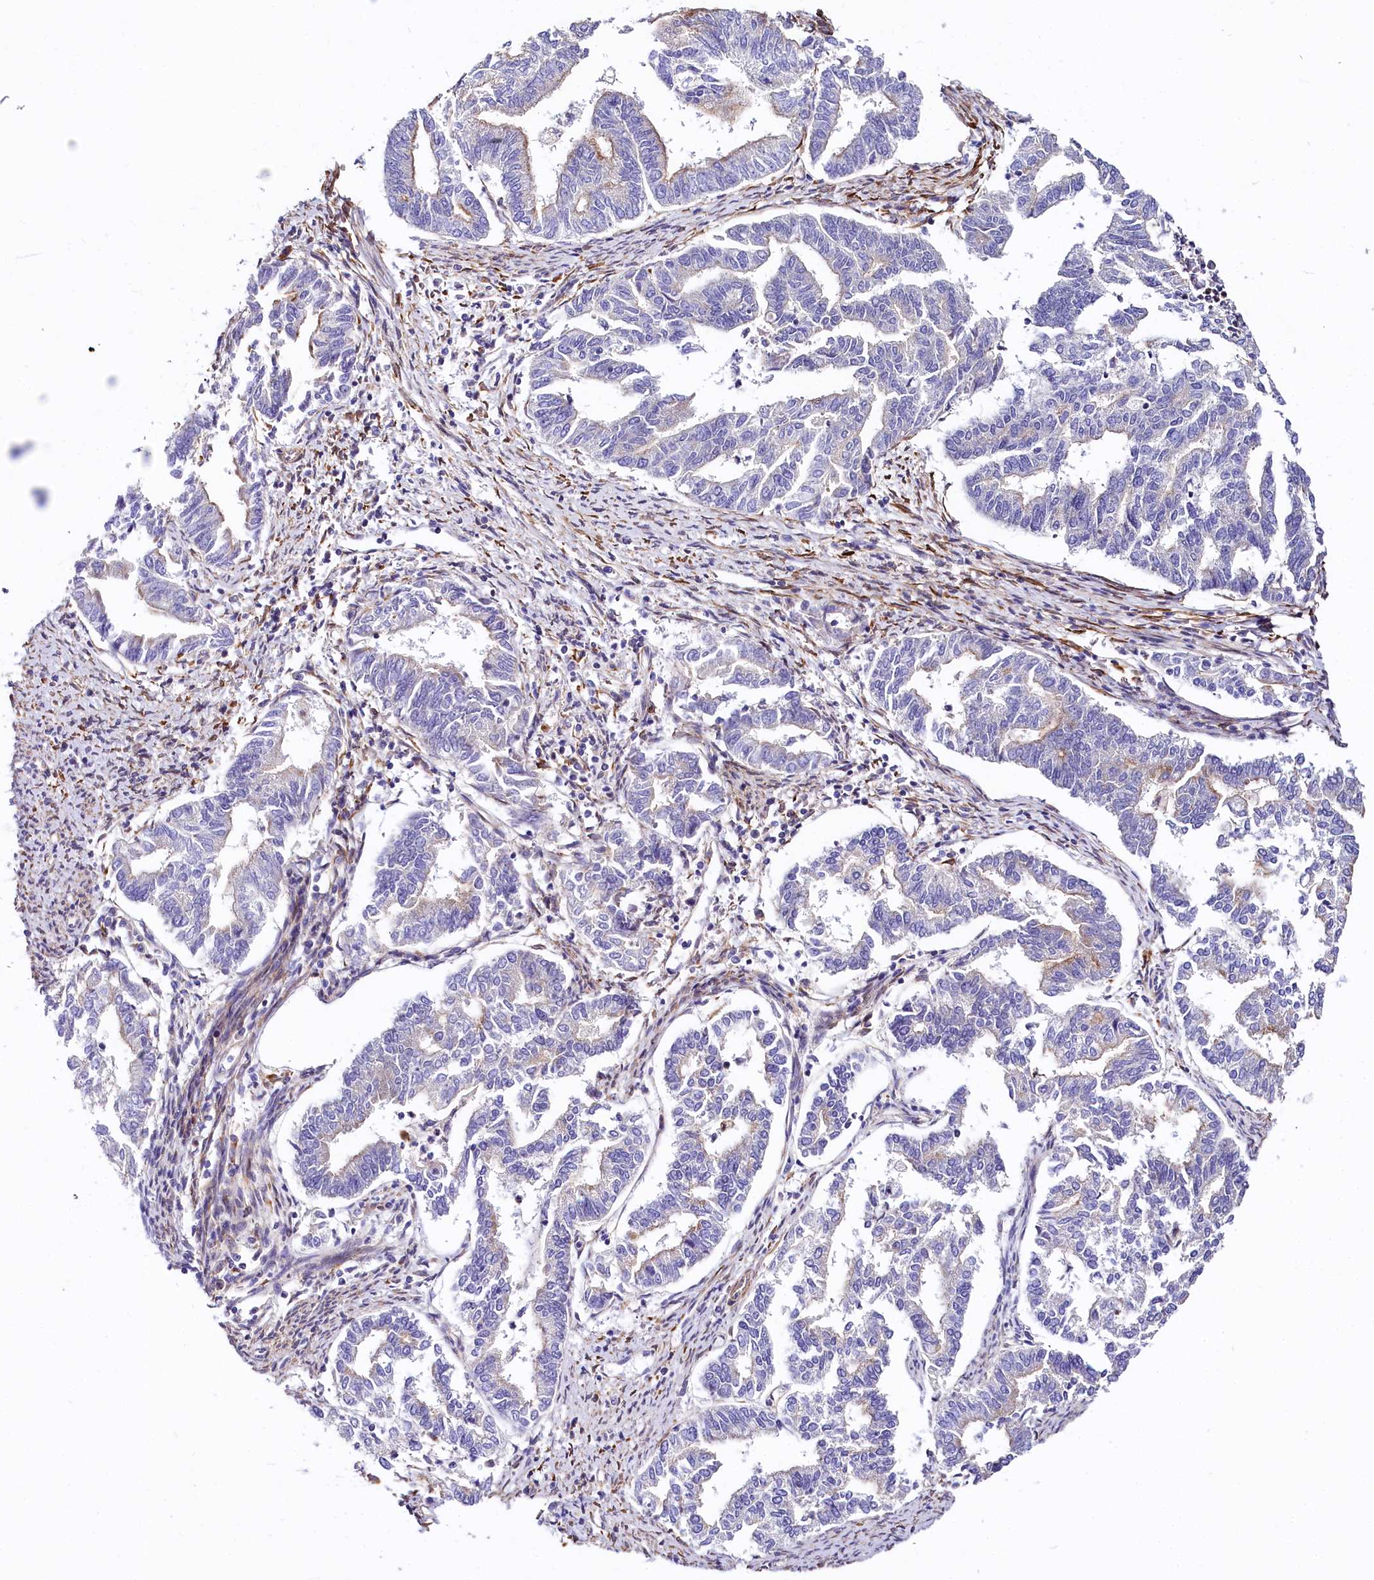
{"staining": {"intensity": "negative", "quantity": "none", "location": "none"}, "tissue": "endometrial cancer", "cell_type": "Tumor cells", "image_type": "cancer", "snomed": [{"axis": "morphology", "description": "Adenocarcinoma, NOS"}, {"axis": "topography", "description": "Endometrium"}], "caption": "IHC of endometrial adenocarcinoma shows no staining in tumor cells. (DAB (3,3'-diaminobenzidine) immunohistochemistry visualized using brightfield microscopy, high magnification).", "gene": "FCHSD2", "patient": {"sex": "female", "age": 79}}